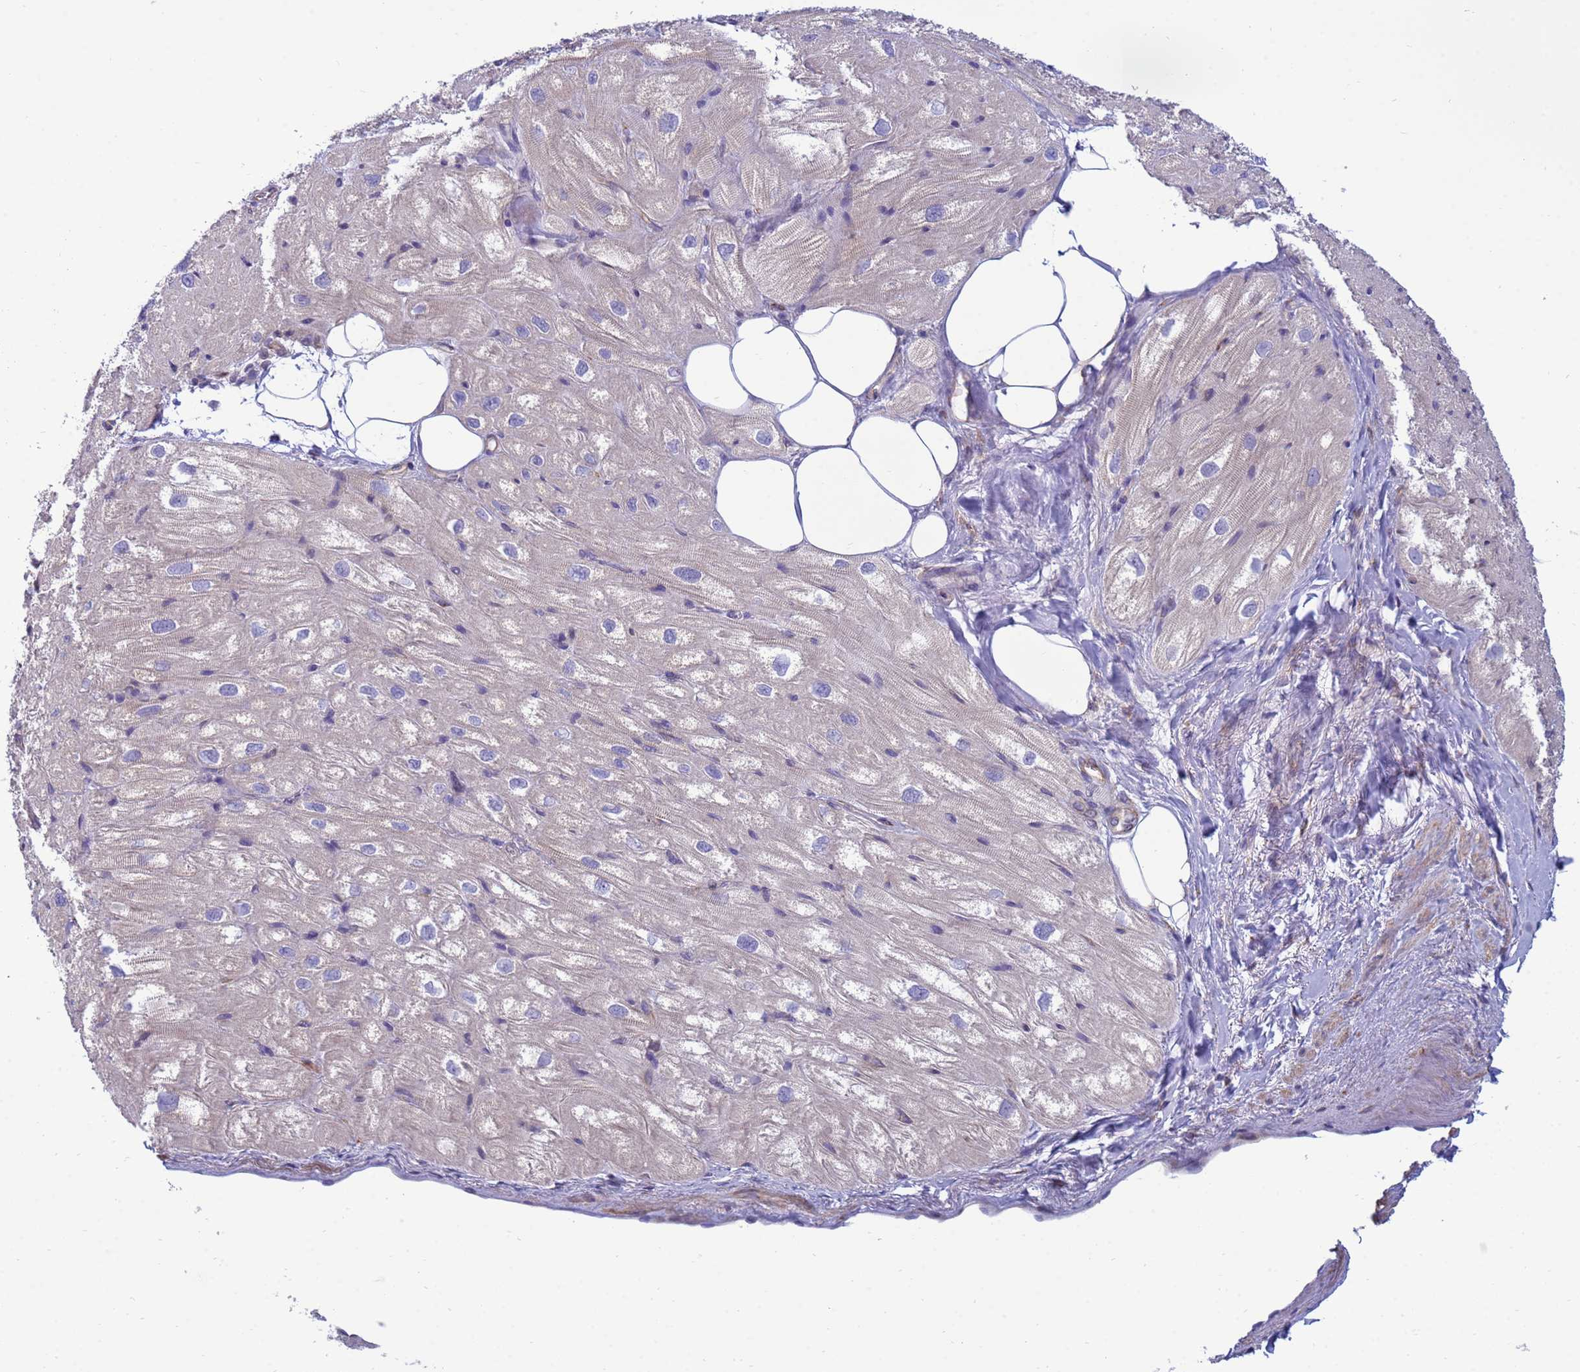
{"staining": {"intensity": "weak", "quantity": "25%-75%", "location": "cytoplasmic/membranous"}, "tissue": "heart muscle", "cell_type": "Cardiomyocytes", "image_type": "normal", "snomed": [{"axis": "morphology", "description": "Normal tissue, NOS"}, {"axis": "topography", "description": "Heart"}], "caption": "Human heart muscle stained with a brown dye exhibits weak cytoplasmic/membranous positive positivity in about 25%-75% of cardiomyocytes.", "gene": "TRPC6", "patient": {"sex": "male", "age": 50}}